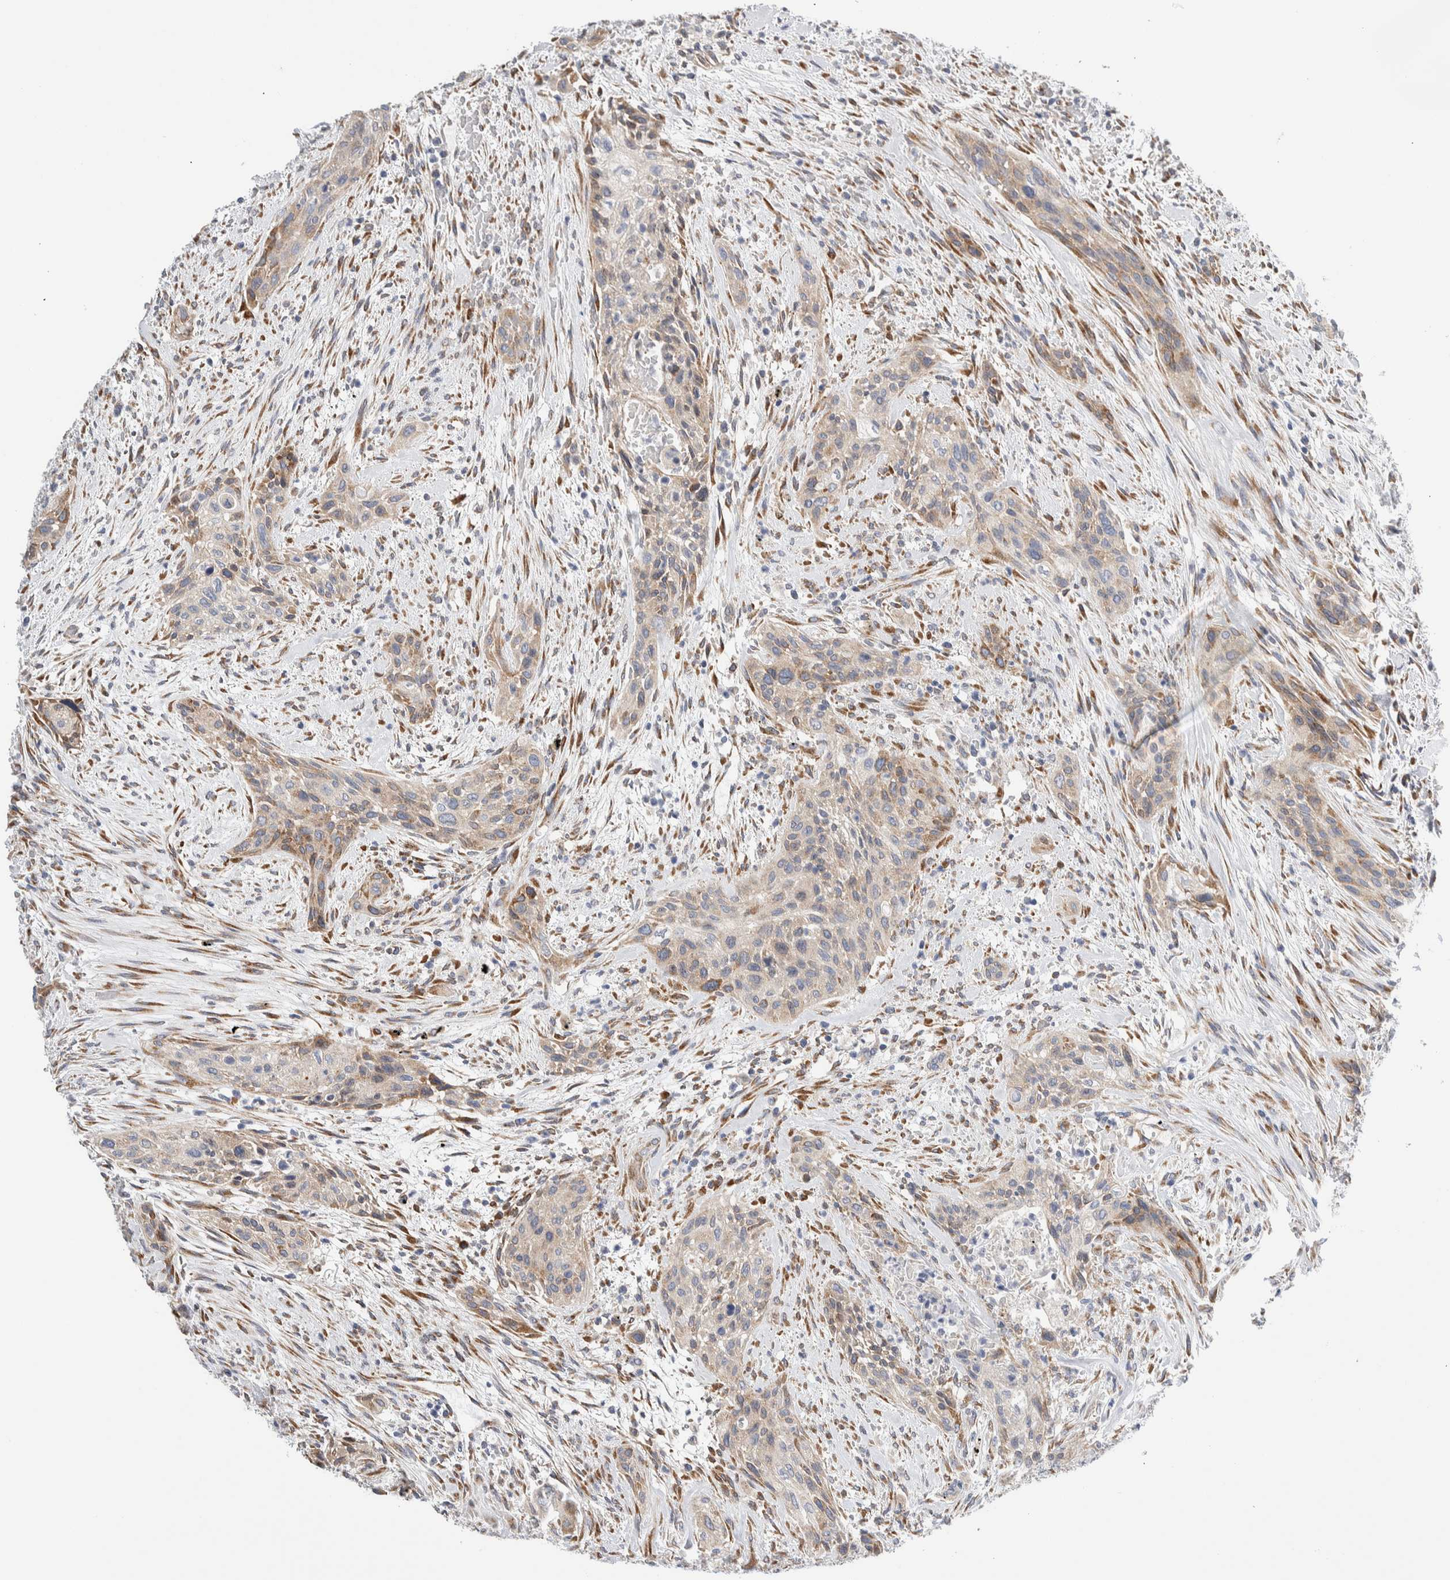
{"staining": {"intensity": "weak", "quantity": ">75%", "location": "cytoplasmic/membranous"}, "tissue": "urothelial cancer", "cell_type": "Tumor cells", "image_type": "cancer", "snomed": [{"axis": "morphology", "description": "Urothelial carcinoma, High grade"}, {"axis": "topography", "description": "Urinary bladder"}], "caption": "This is an image of immunohistochemistry staining of urothelial carcinoma (high-grade), which shows weak expression in the cytoplasmic/membranous of tumor cells.", "gene": "RACK1", "patient": {"sex": "male", "age": 35}}